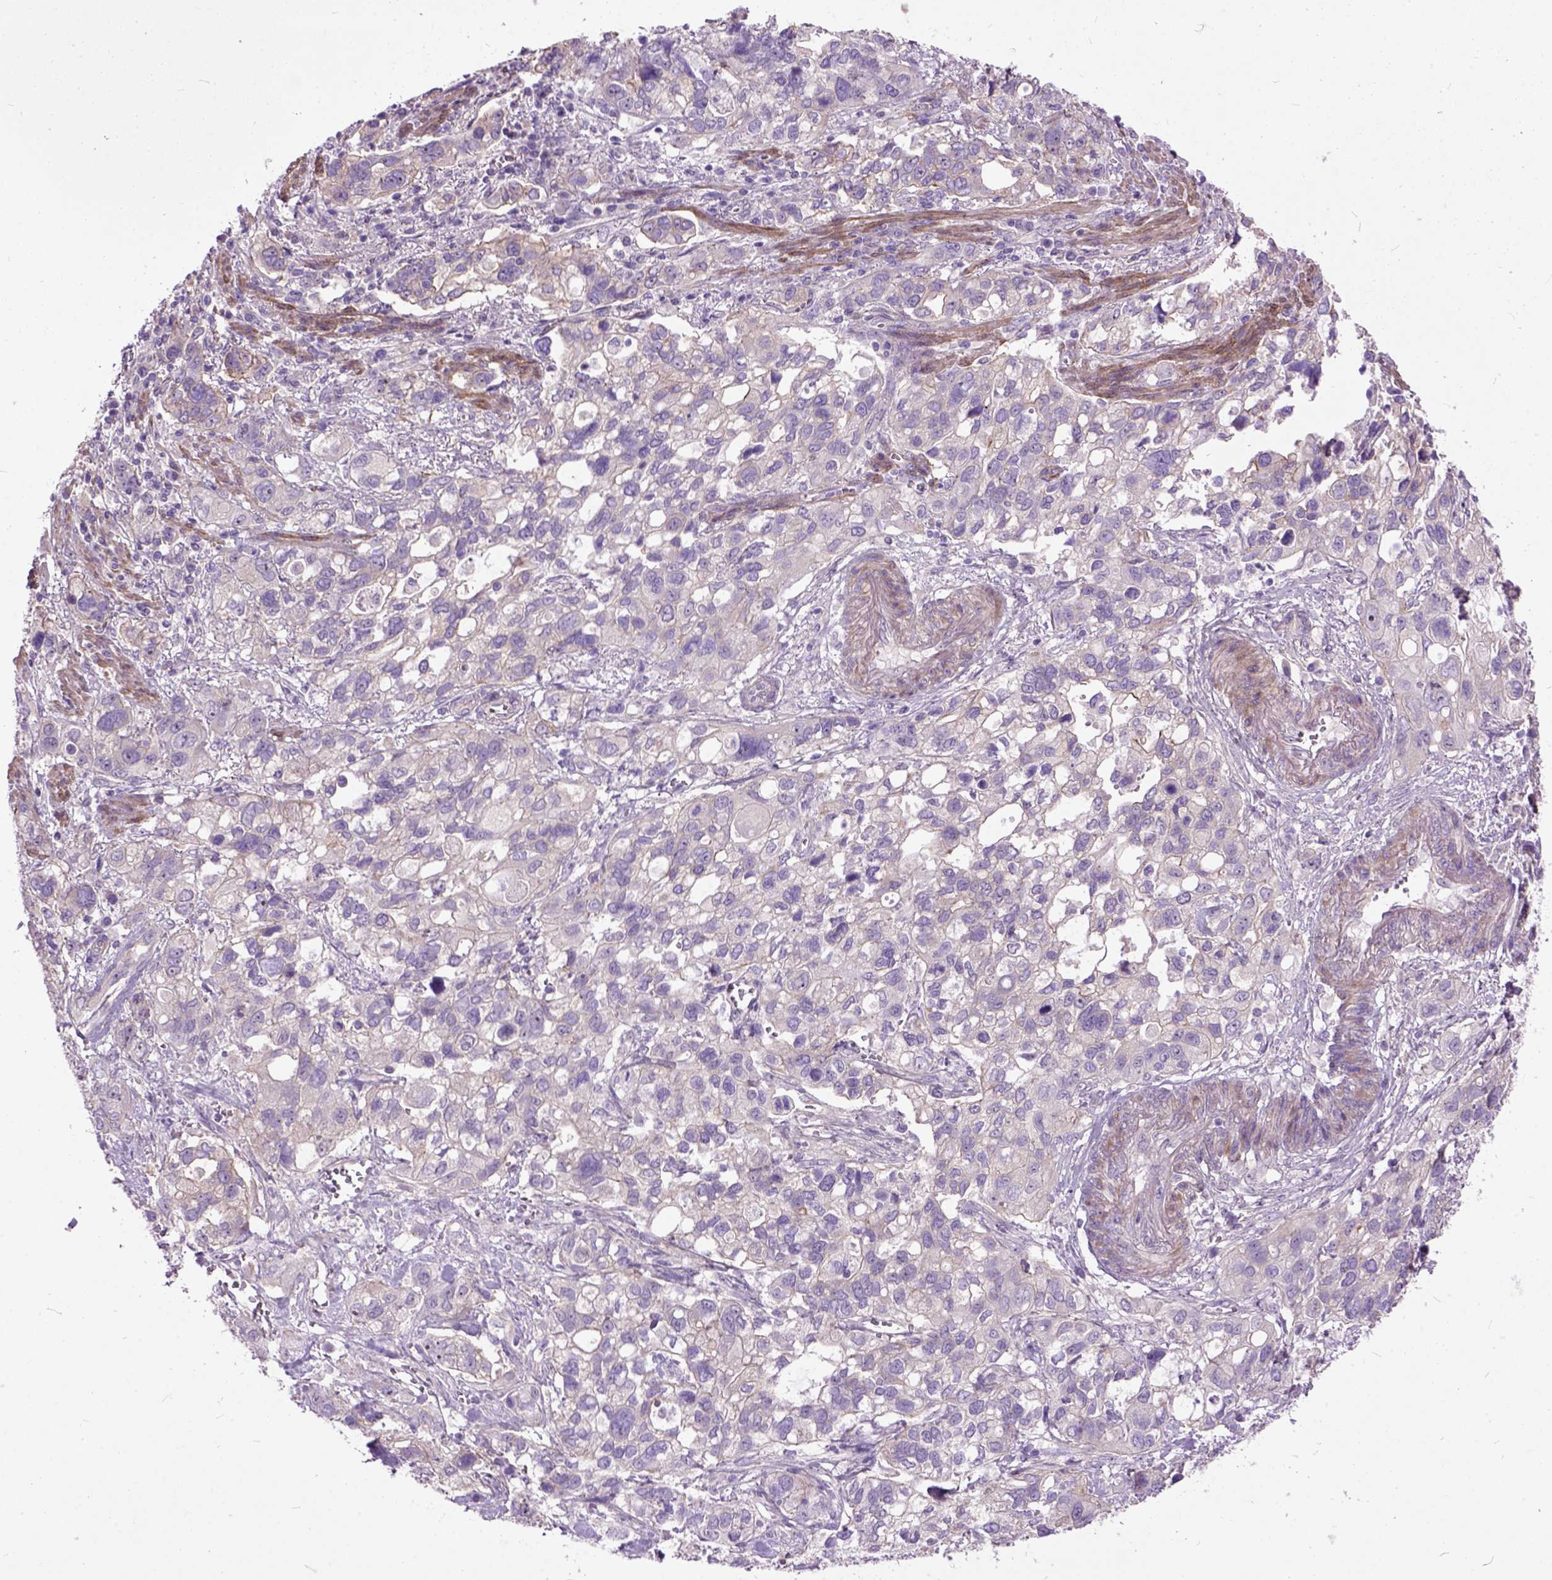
{"staining": {"intensity": "negative", "quantity": "none", "location": "none"}, "tissue": "stomach cancer", "cell_type": "Tumor cells", "image_type": "cancer", "snomed": [{"axis": "morphology", "description": "Adenocarcinoma, NOS"}, {"axis": "topography", "description": "Stomach, upper"}], "caption": "This is an immunohistochemistry (IHC) histopathology image of human stomach adenocarcinoma. There is no positivity in tumor cells.", "gene": "MAPT", "patient": {"sex": "female", "age": 81}}